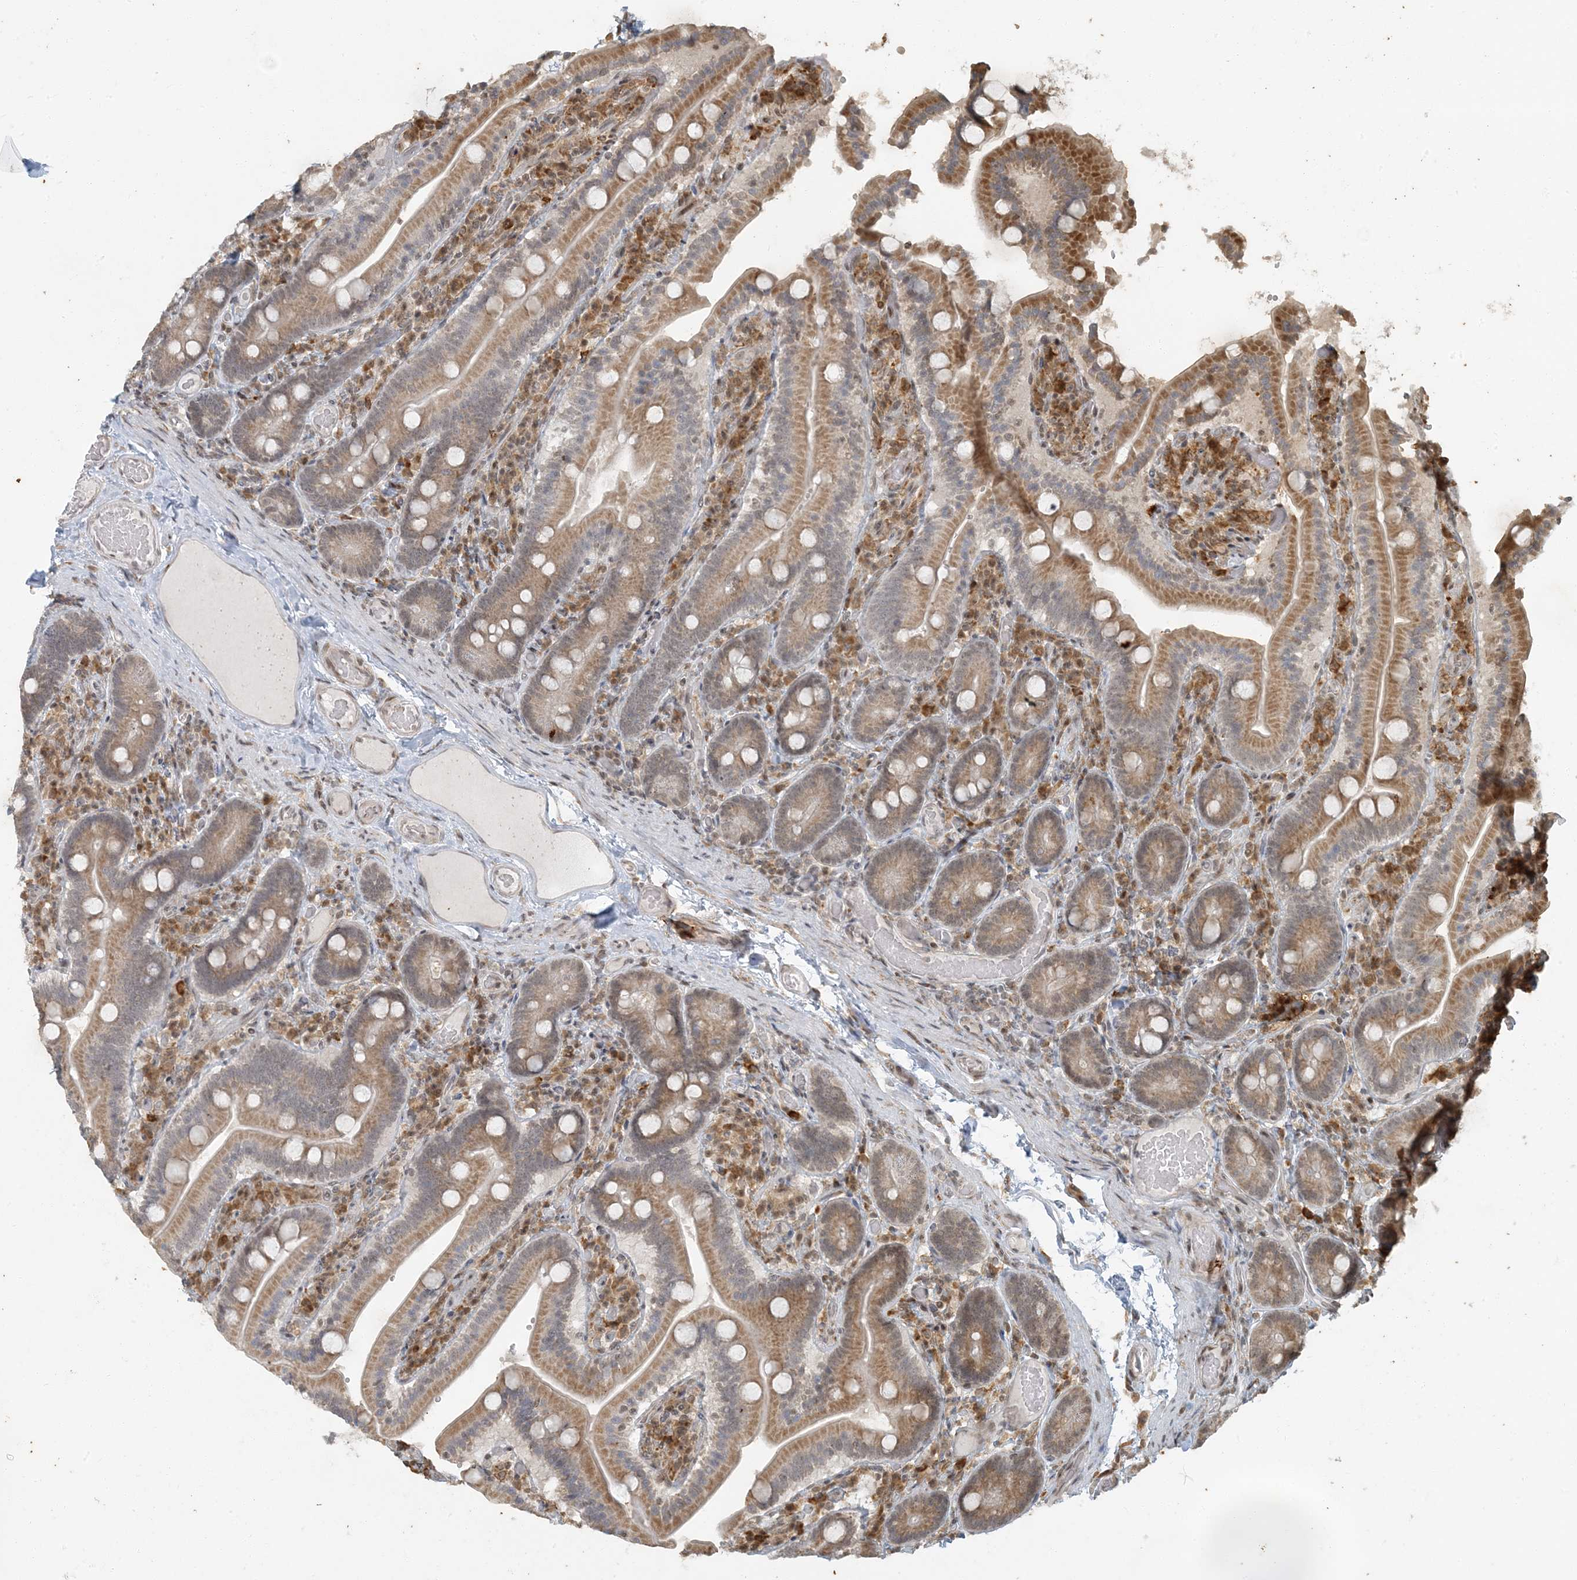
{"staining": {"intensity": "moderate", "quantity": ">75%", "location": "cytoplasmic/membranous"}, "tissue": "duodenum", "cell_type": "Glandular cells", "image_type": "normal", "snomed": [{"axis": "morphology", "description": "Normal tissue, NOS"}, {"axis": "topography", "description": "Duodenum"}], "caption": "This is a micrograph of IHC staining of normal duodenum, which shows moderate positivity in the cytoplasmic/membranous of glandular cells.", "gene": "AK9", "patient": {"sex": "female", "age": 62}}